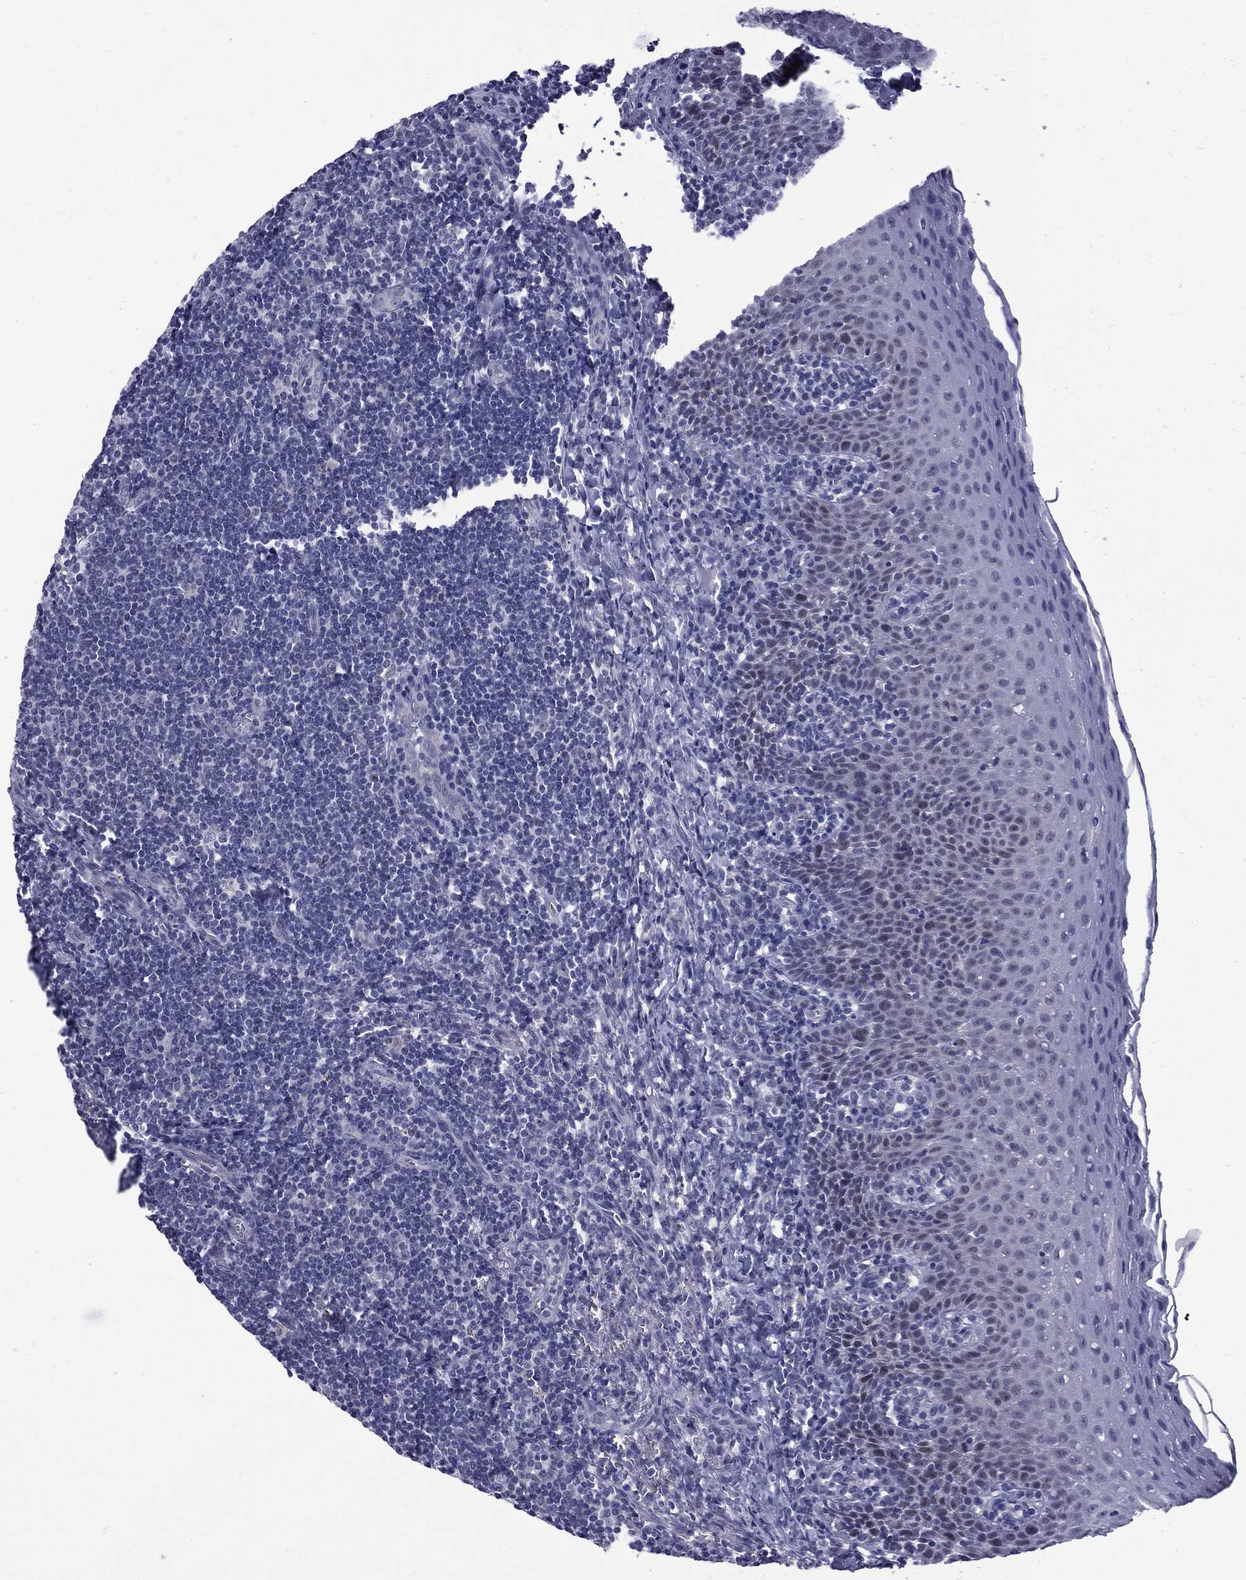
{"staining": {"intensity": "negative", "quantity": "none", "location": "none"}, "tissue": "tonsil", "cell_type": "Germinal center cells", "image_type": "normal", "snomed": [{"axis": "morphology", "description": "Normal tissue, NOS"}, {"axis": "morphology", "description": "Inflammation, NOS"}, {"axis": "topography", "description": "Tonsil"}], "caption": "Immunohistochemistry (IHC) histopathology image of benign tonsil: tonsil stained with DAB (3,3'-diaminobenzidine) shows no significant protein staining in germinal center cells. Brightfield microscopy of immunohistochemistry stained with DAB (3,3'-diaminobenzidine) (brown) and hematoxylin (blue), captured at high magnification.", "gene": "MGARP", "patient": {"sex": "female", "age": 31}}